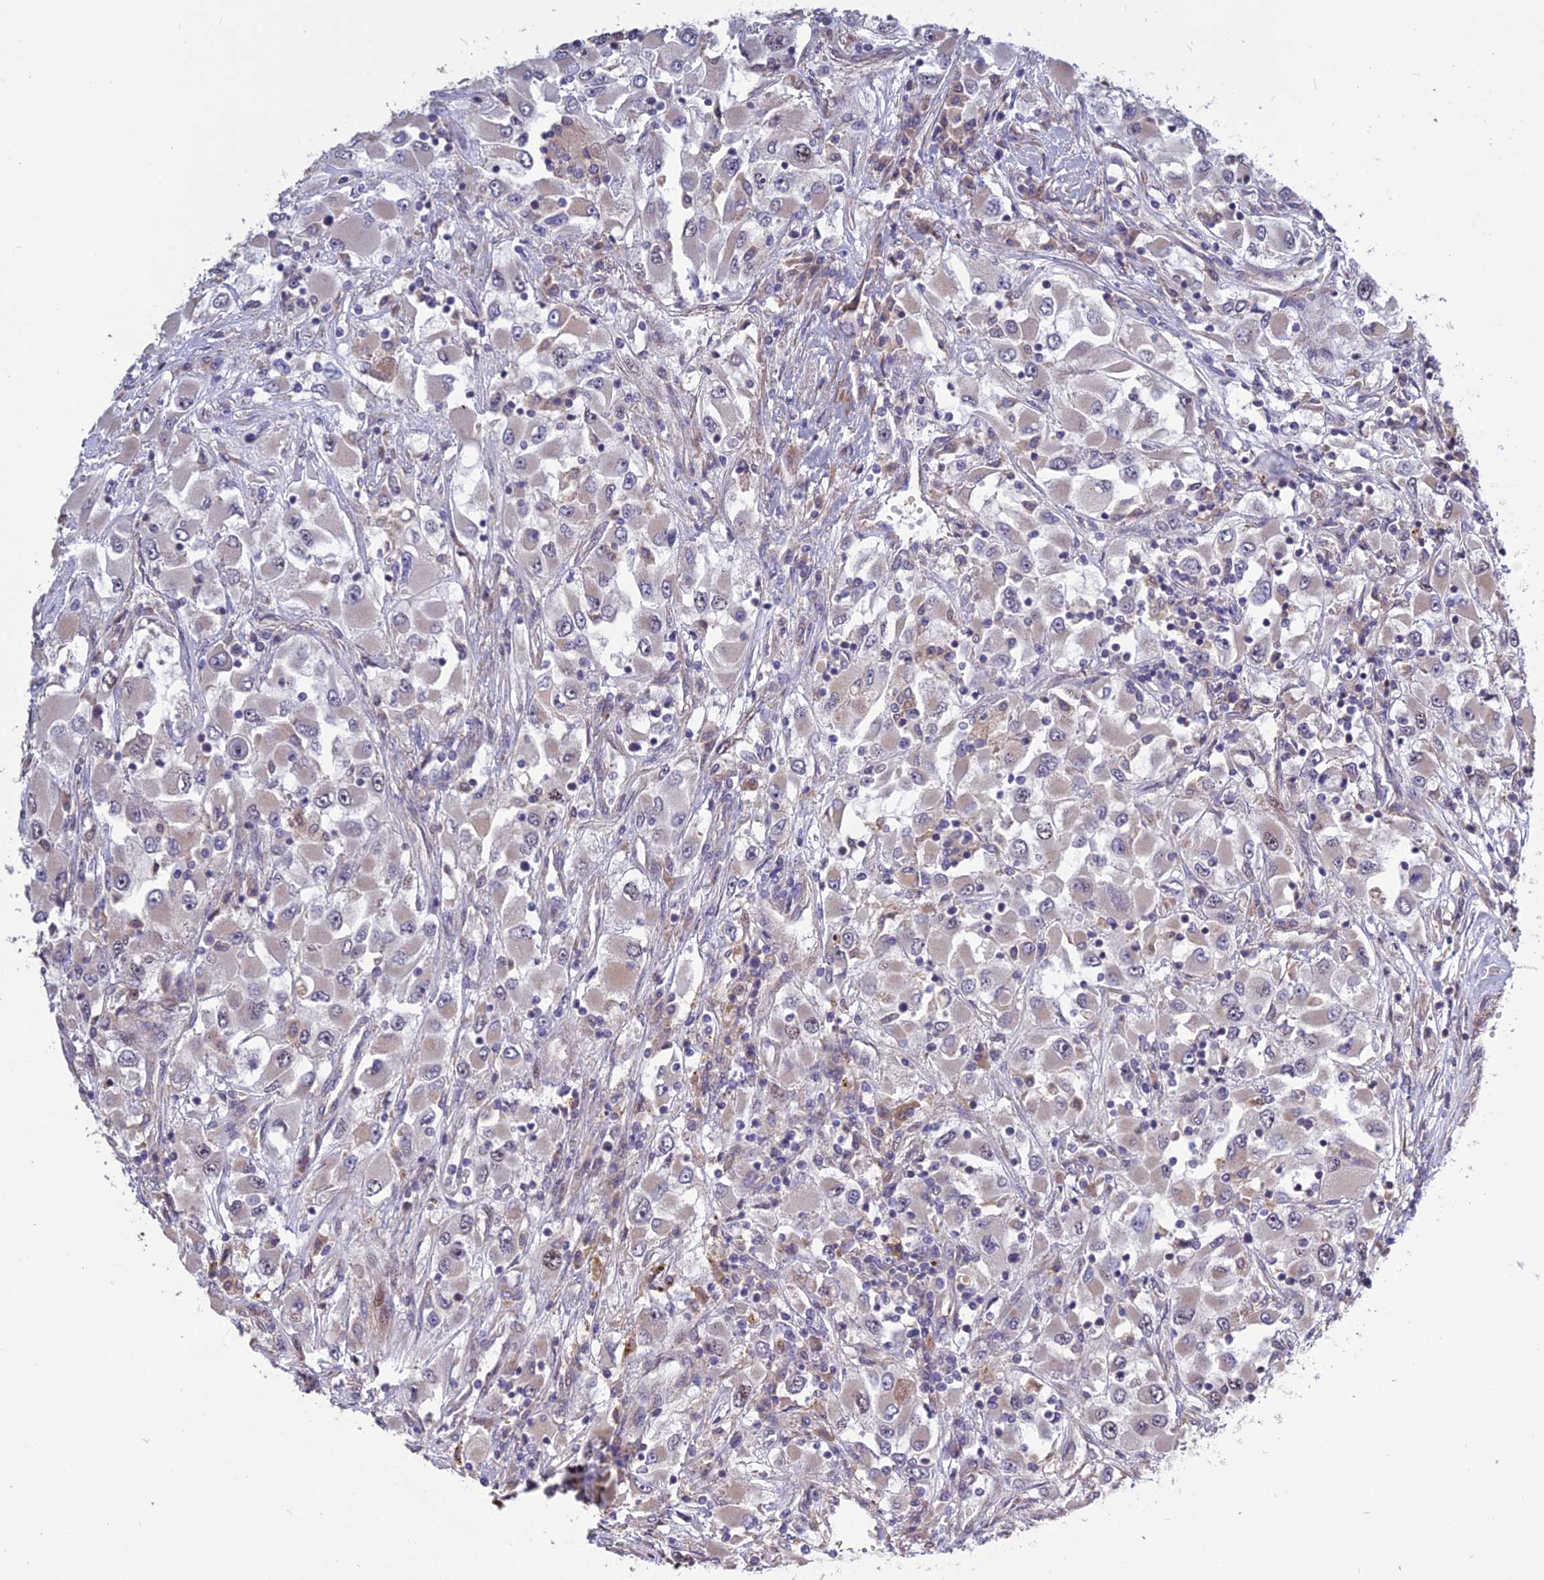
{"staining": {"intensity": "weak", "quantity": "<25%", "location": "cytoplasmic/membranous"}, "tissue": "renal cancer", "cell_type": "Tumor cells", "image_type": "cancer", "snomed": [{"axis": "morphology", "description": "Adenocarcinoma, NOS"}, {"axis": "topography", "description": "Kidney"}], "caption": "A high-resolution micrograph shows immunohistochemistry staining of renal cancer, which shows no significant expression in tumor cells.", "gene": "SPG21", "patient": {"sex": "female", "age": 52}}